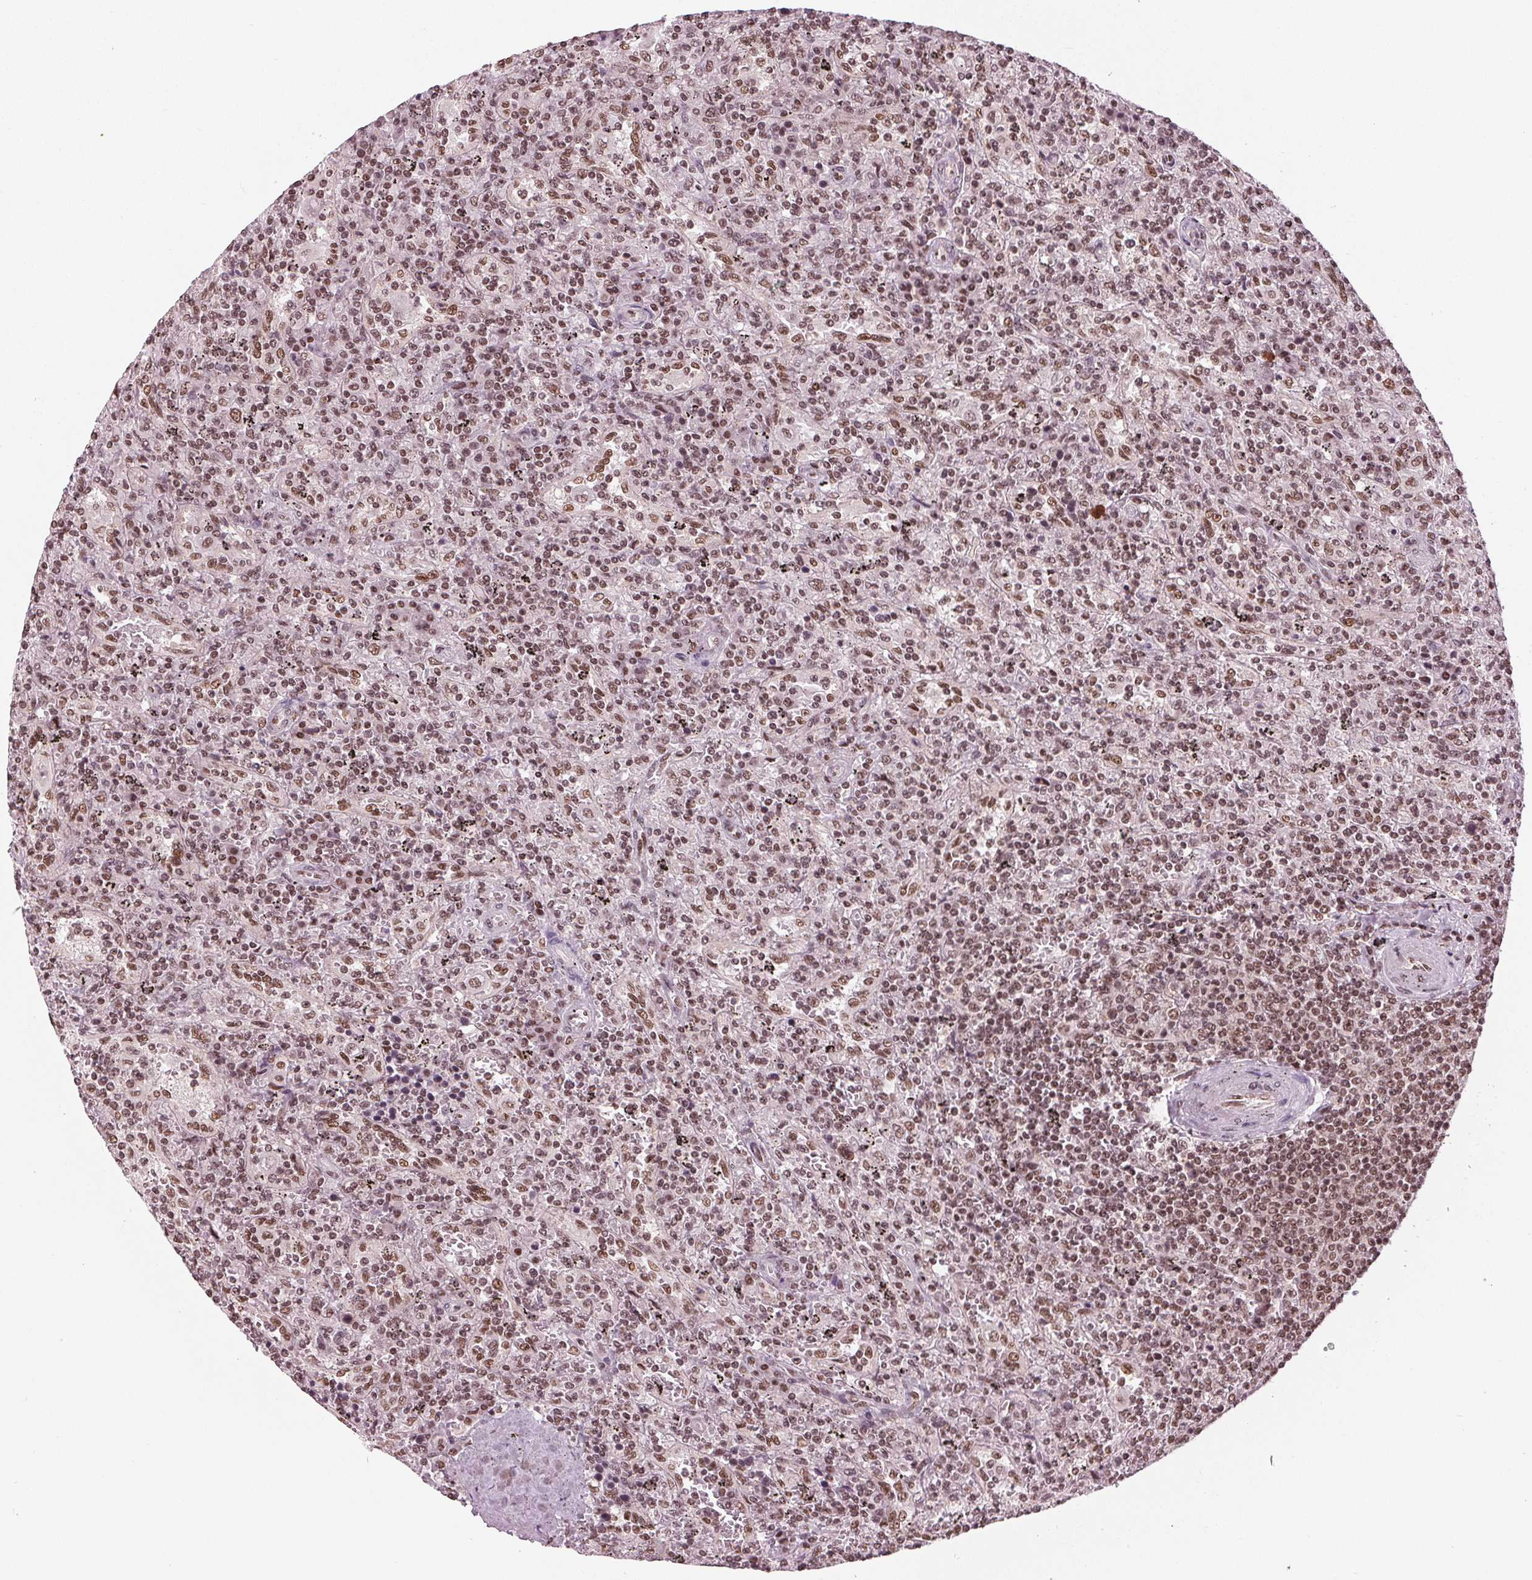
{"staining": {"intensity": "moderate", "quantity": ">75%", "location": "nuclear"}, "tissue": "lymphoma", "cell_type": "Tumor cells", "image_type": "cancer", "snomed": [{"axis": "morphology", "description": "Malignant lymphoma, non-Hodgkin's type, Low grade"}, {"axis": "topography", "description": "Spleen"}], "caption": "A micrograph of human malignant lymphoma, non-Hodgkin's type (low-grade) stained for a protein shows moderate nuclear brown staining in tumor cells.", "gene": "LSM2", "patient": {"sex": "male", "age": 62}}